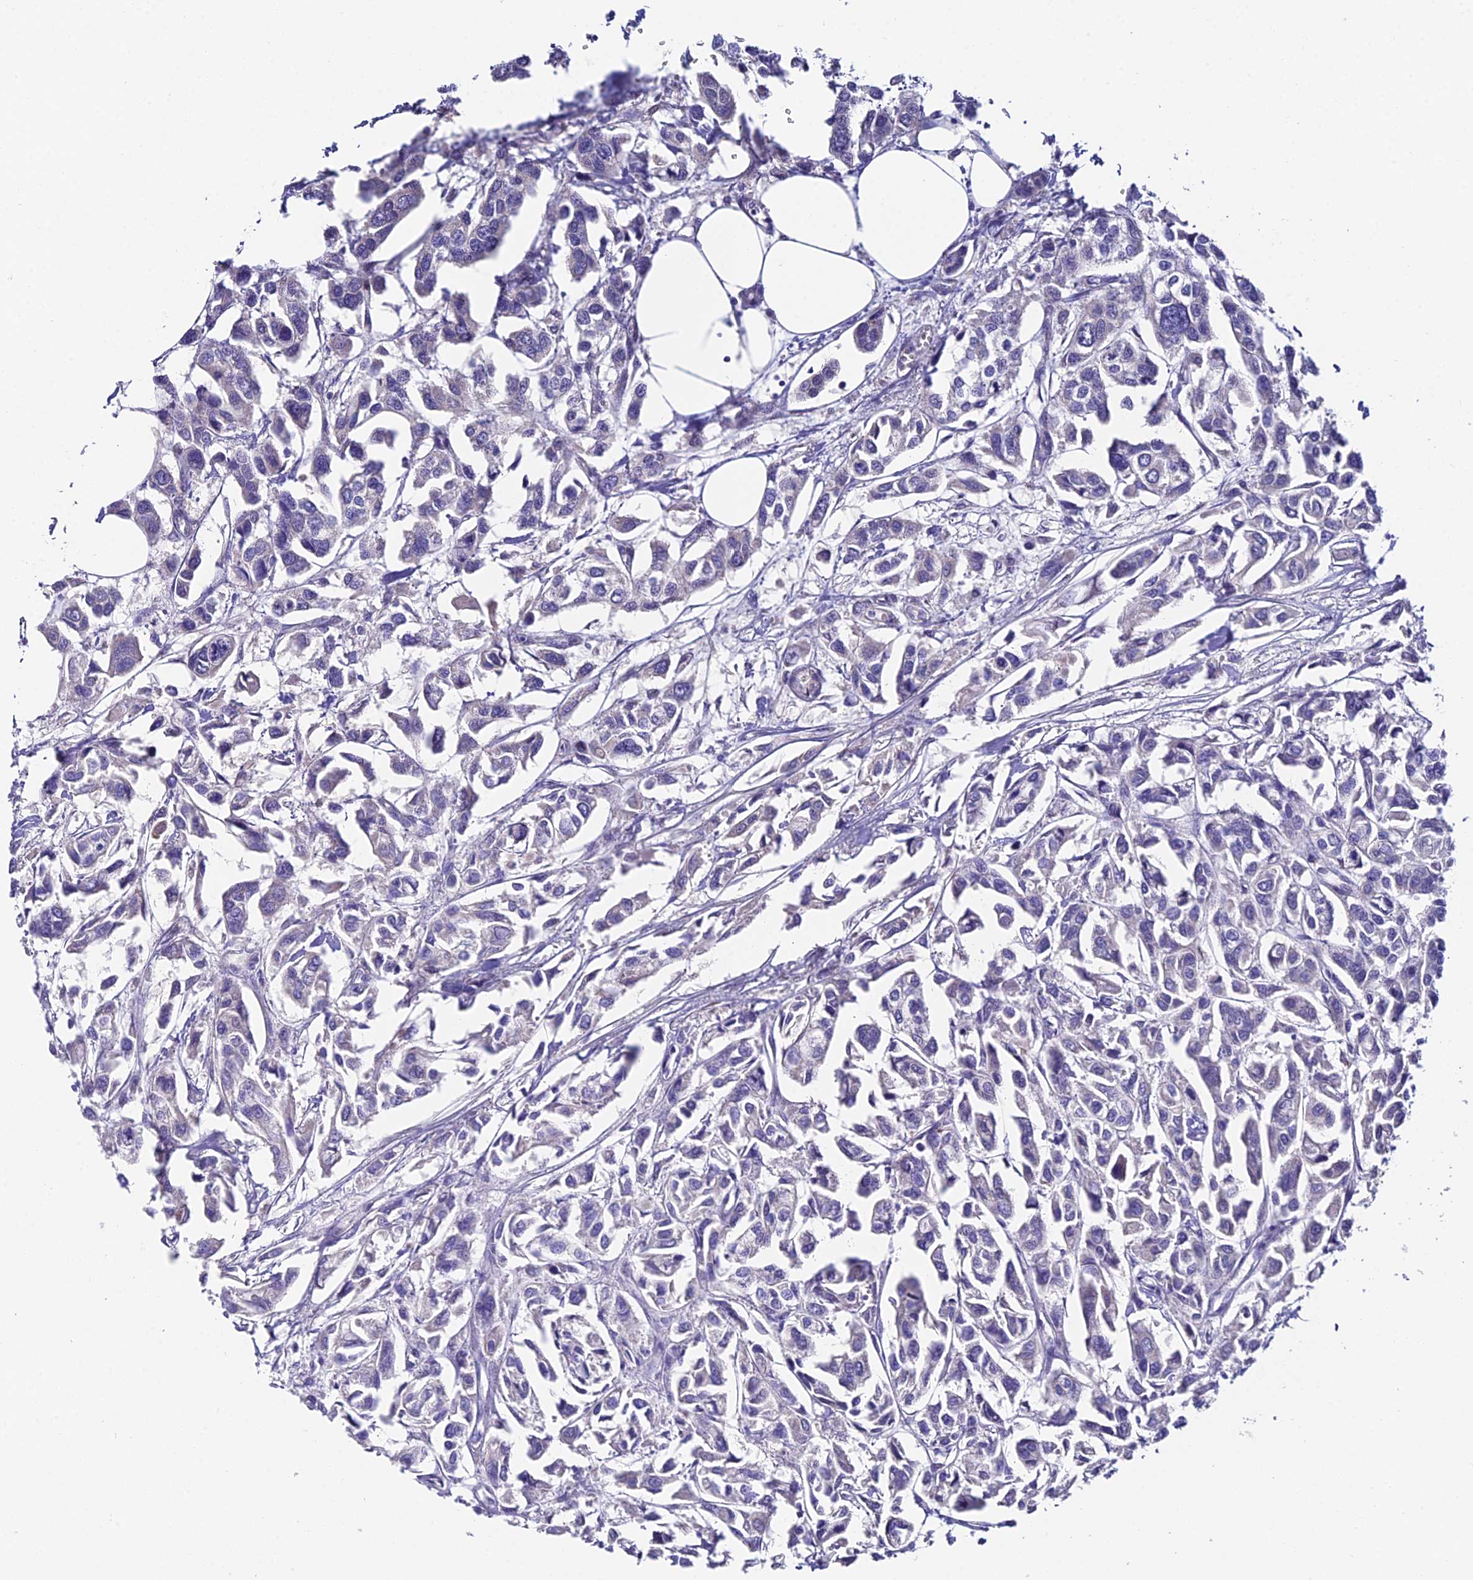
{"staining": {"intensity": "negative", "quantity": "none", "location": "none"}, "tissue": "urothelial cancer", "cell_type": "Tumor cells", "image_type": "cancer", "snomed": [{"axis": "morphology", "description": "Urothelial carcinoma, High grade"}, {"axis": "topography", "description": "Urinary bladder"}], "caption": "This is an IHC image of urothelial carcinoma (high-grade). There is no staining in tumor cells.", "gene": "DUSP29", "patient": {"sex": "male", "age": 67}}